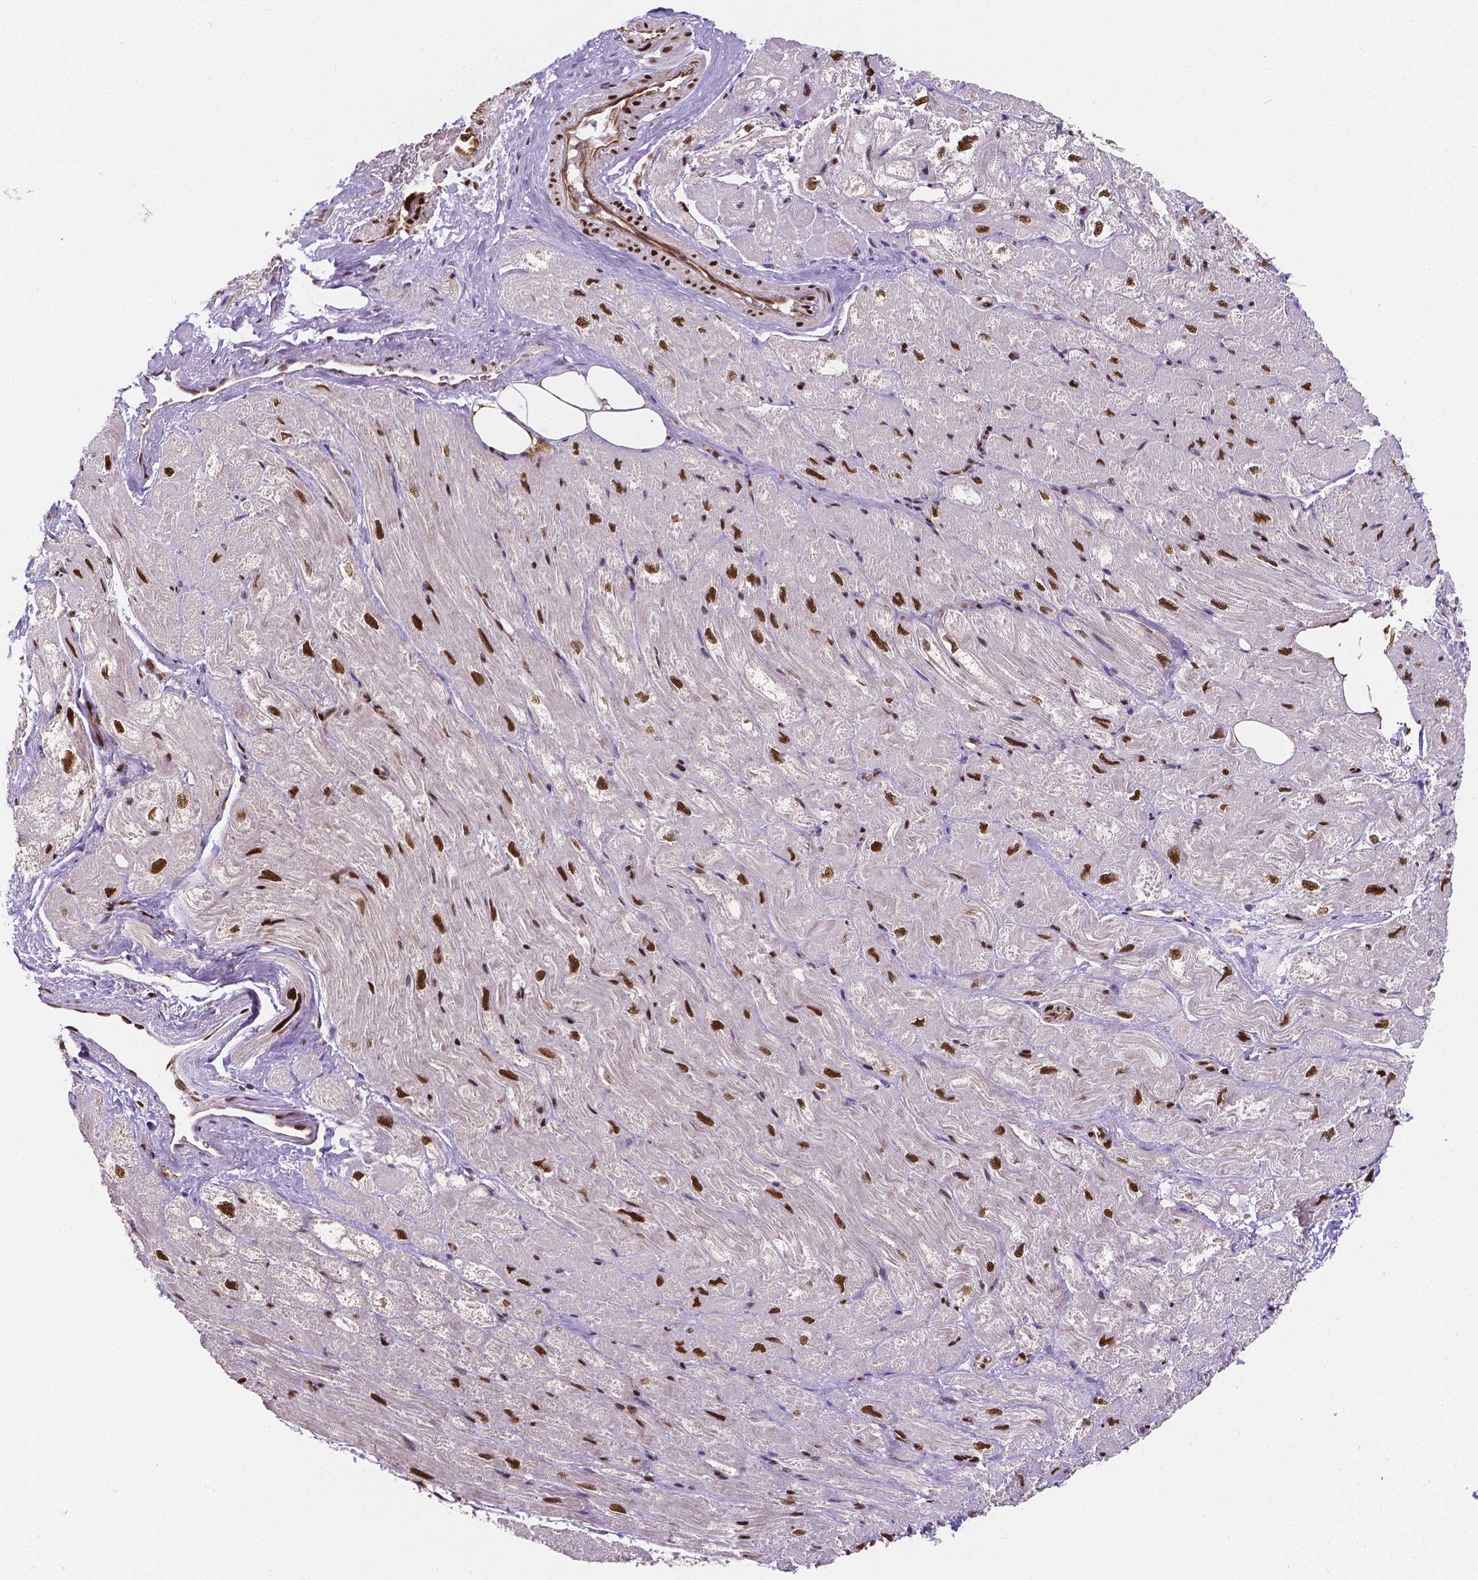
{"staining": {"intensity": "strong", "quantity": "<25%", "location": "nuclear"}, "tissue": "heart muscle", "cell_type": "Cardiomyocytes", "image_type": "normal", "snomed": [{"axis": "morphology", "description": "Normal tissue, NOS"}, {"axis": "topography", "description": "Heart"}], "caption": "DAB (3,3'-diaminobenzidine) immunohistochemical staining of unremarkable heart muscle reveals strong nuclear protein expression in approximately <25% of cardiomyocytes. The staining is performed using DAB (3,3'-diaminobenzidine) brown chromogen to label protein expression. The nuclei are counter-stained blue using hematoxylin.", "gene": "MEF2C", "patient": {"sex": "female", "age": 69}}